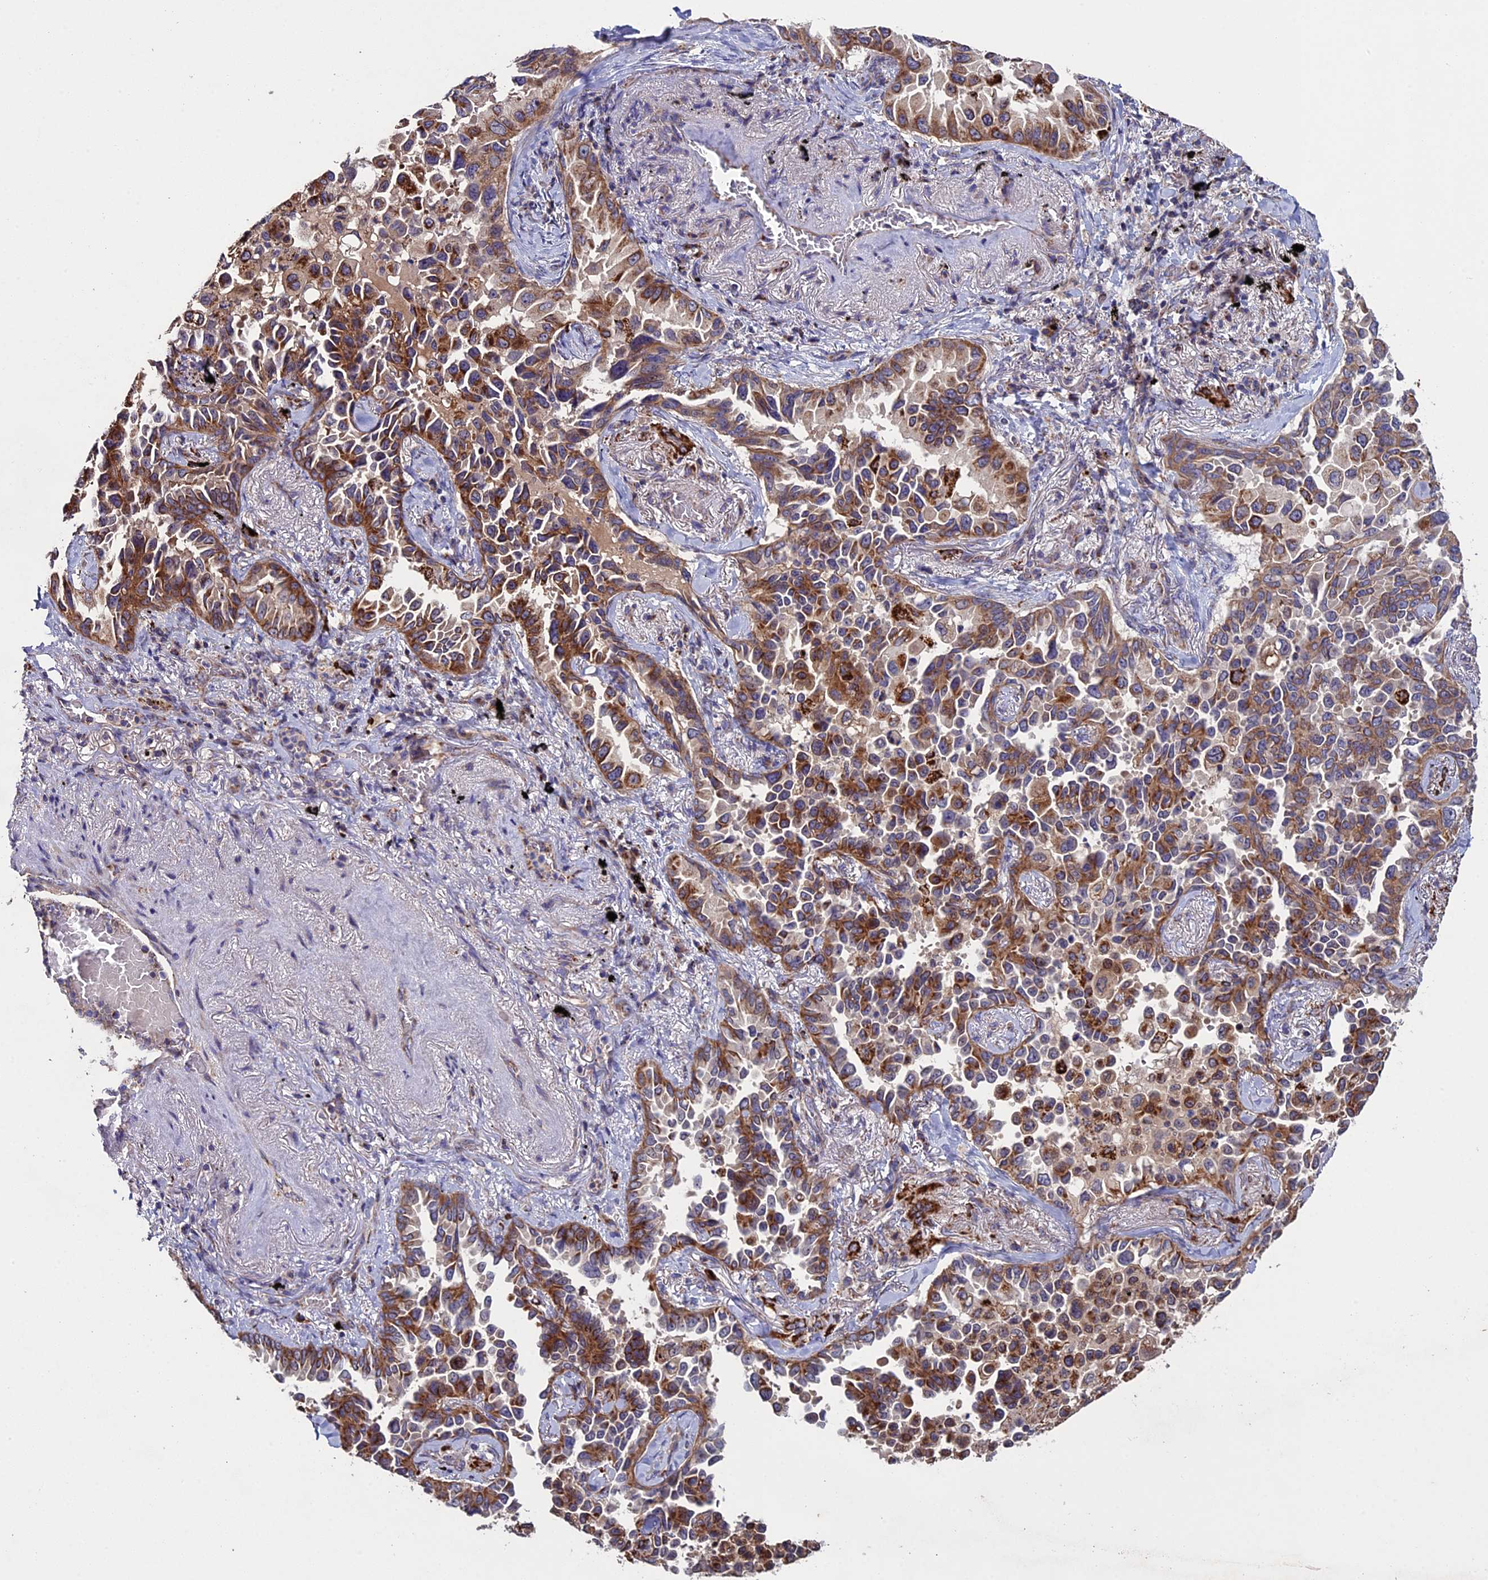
{"staining": {"intensity": "moderate", "quantity": ">75%", "location": "cytoplasmic/membranous"}, "tissue": "lung cancer", "cell_type": "Tumor cells", "image_type": "cancer", "snomed": [{"axis": "morphology", "description": "Adenocarcinoma, NOS"}, {"axis": "topography", "description": "Lung"}], "caption": "This is a micrograph of immunohistochemistry (IHC) staining of lung cancer, which shows moderate staining in the cytoplasmic/membranous of tumor cells.", "gene": "RNF17", "patient": {"sex": "female", "age": 67}}